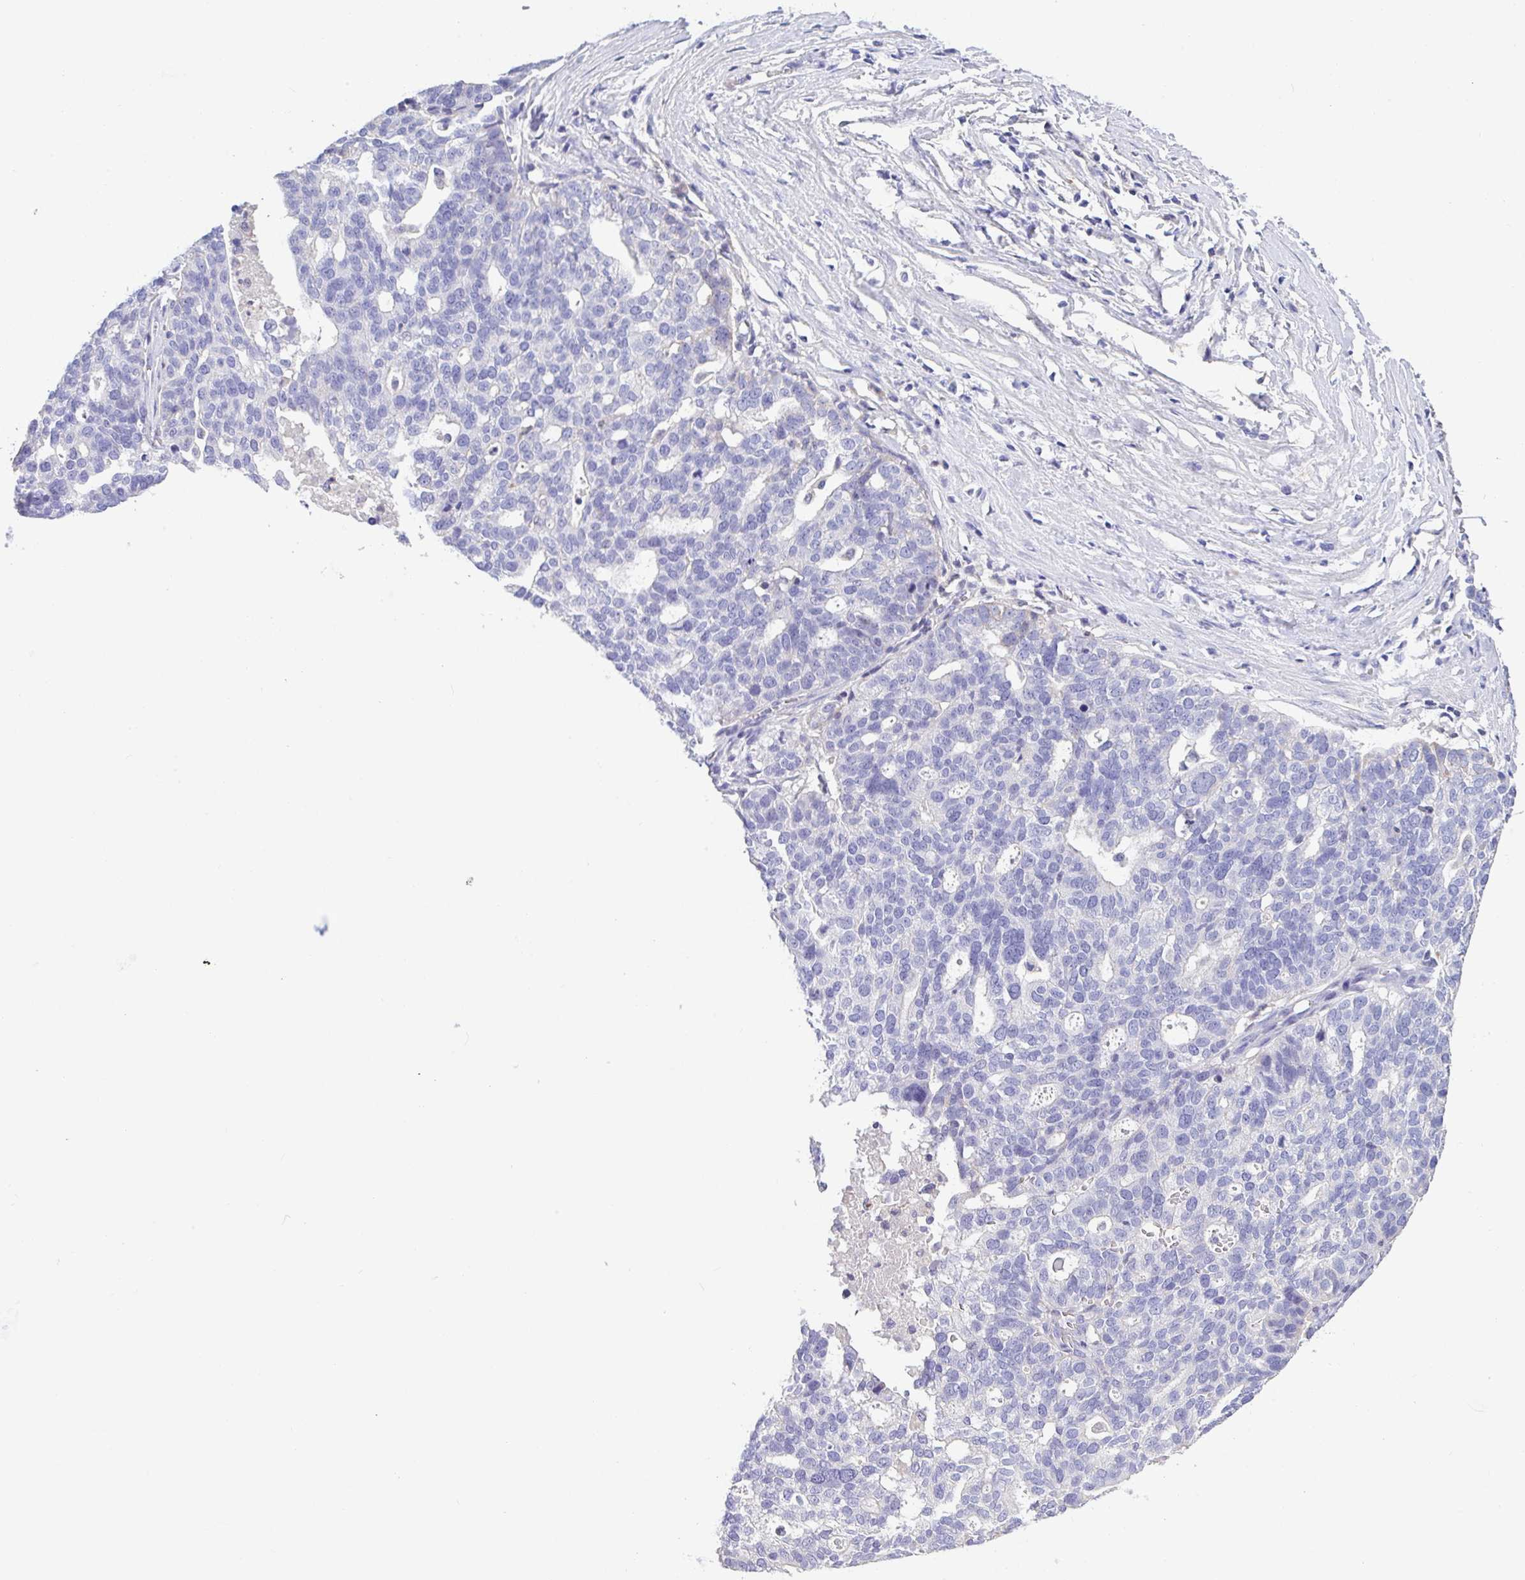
{"staining": {"intensity": "negative", "quantity": "none", "location": "none"}, "tissue": "ovarian cancer", "cell_type": "Tumor cells", "image_type": "cancer", "snomed": [{"axis": "morphology", "description": "Cystadenocarcinoma, serous, NOS"}, {"axis": "topography", "description": "Ovary"}], "caption": "Human ovarian cancer (serous cystadenocarcinoma) stained for a protein using immunohistochemistry displays no staining in tumor cells.", "gene": "CA10", "patient": {"sex": "female", "age": 59}}